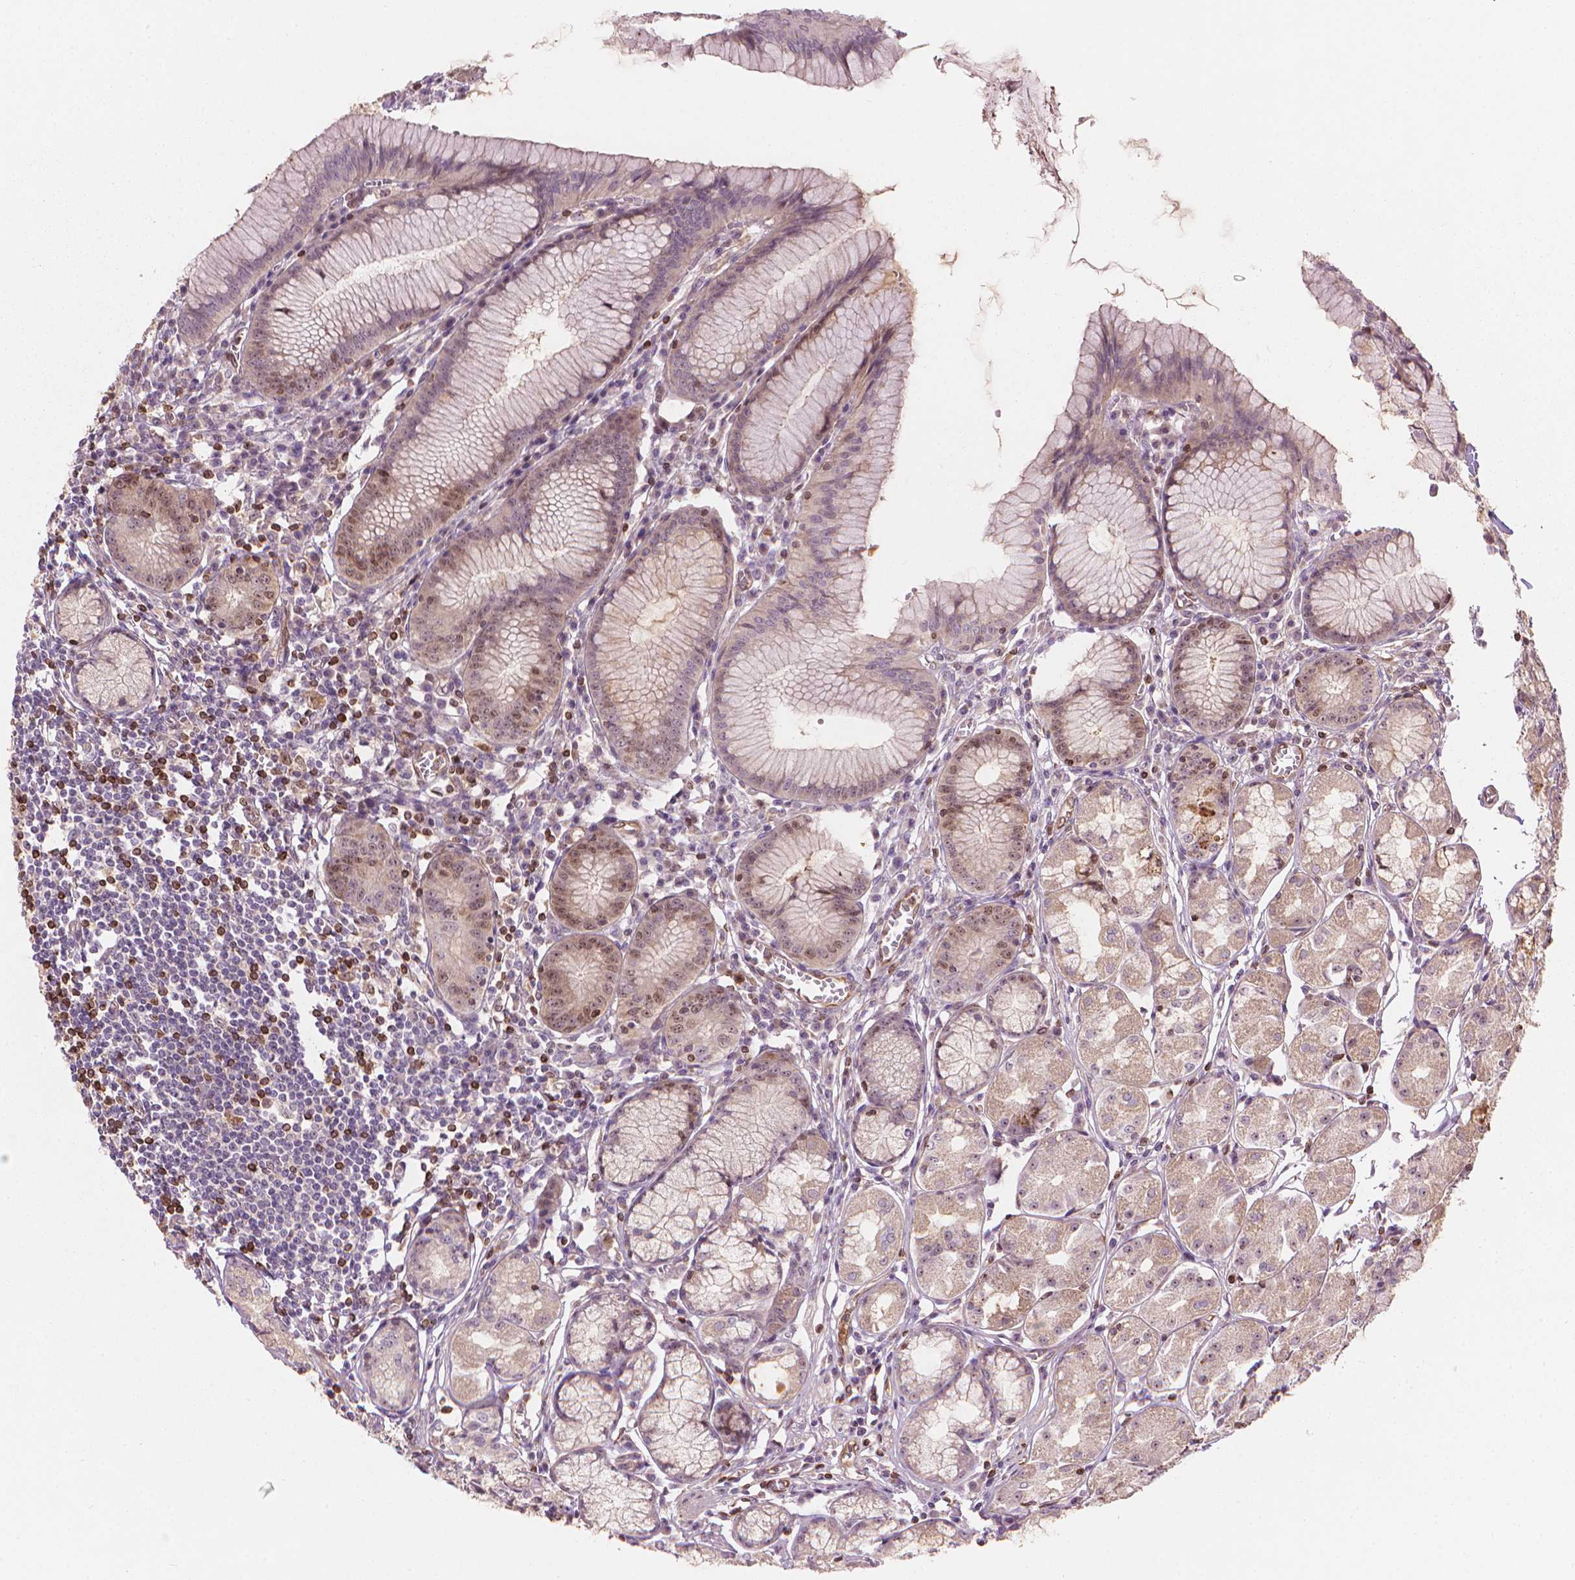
{"staining": {"intensity": "weak", "quantity": "25%-75%", "location": "cytoplasmic/membranous,nuclear"}, "tissue": "stomach", "cell_type": "Glandular cells", "image_type": "normal", "snomed": [{"axis": "morphology", "description": "Normal tissue, NOS"}, {"axis": "topography", "description": "Stomach"}], "caption": "Immunohistochemistry image of normal stomach stained for a protein (brown), which demonstrates low levels of weak cytoplasmic/membranous,nuclear positivity in approximately 25%-75% of glandular cells.", "gene": "SMC2", "patient": {"sex": "male", "age": 55}}